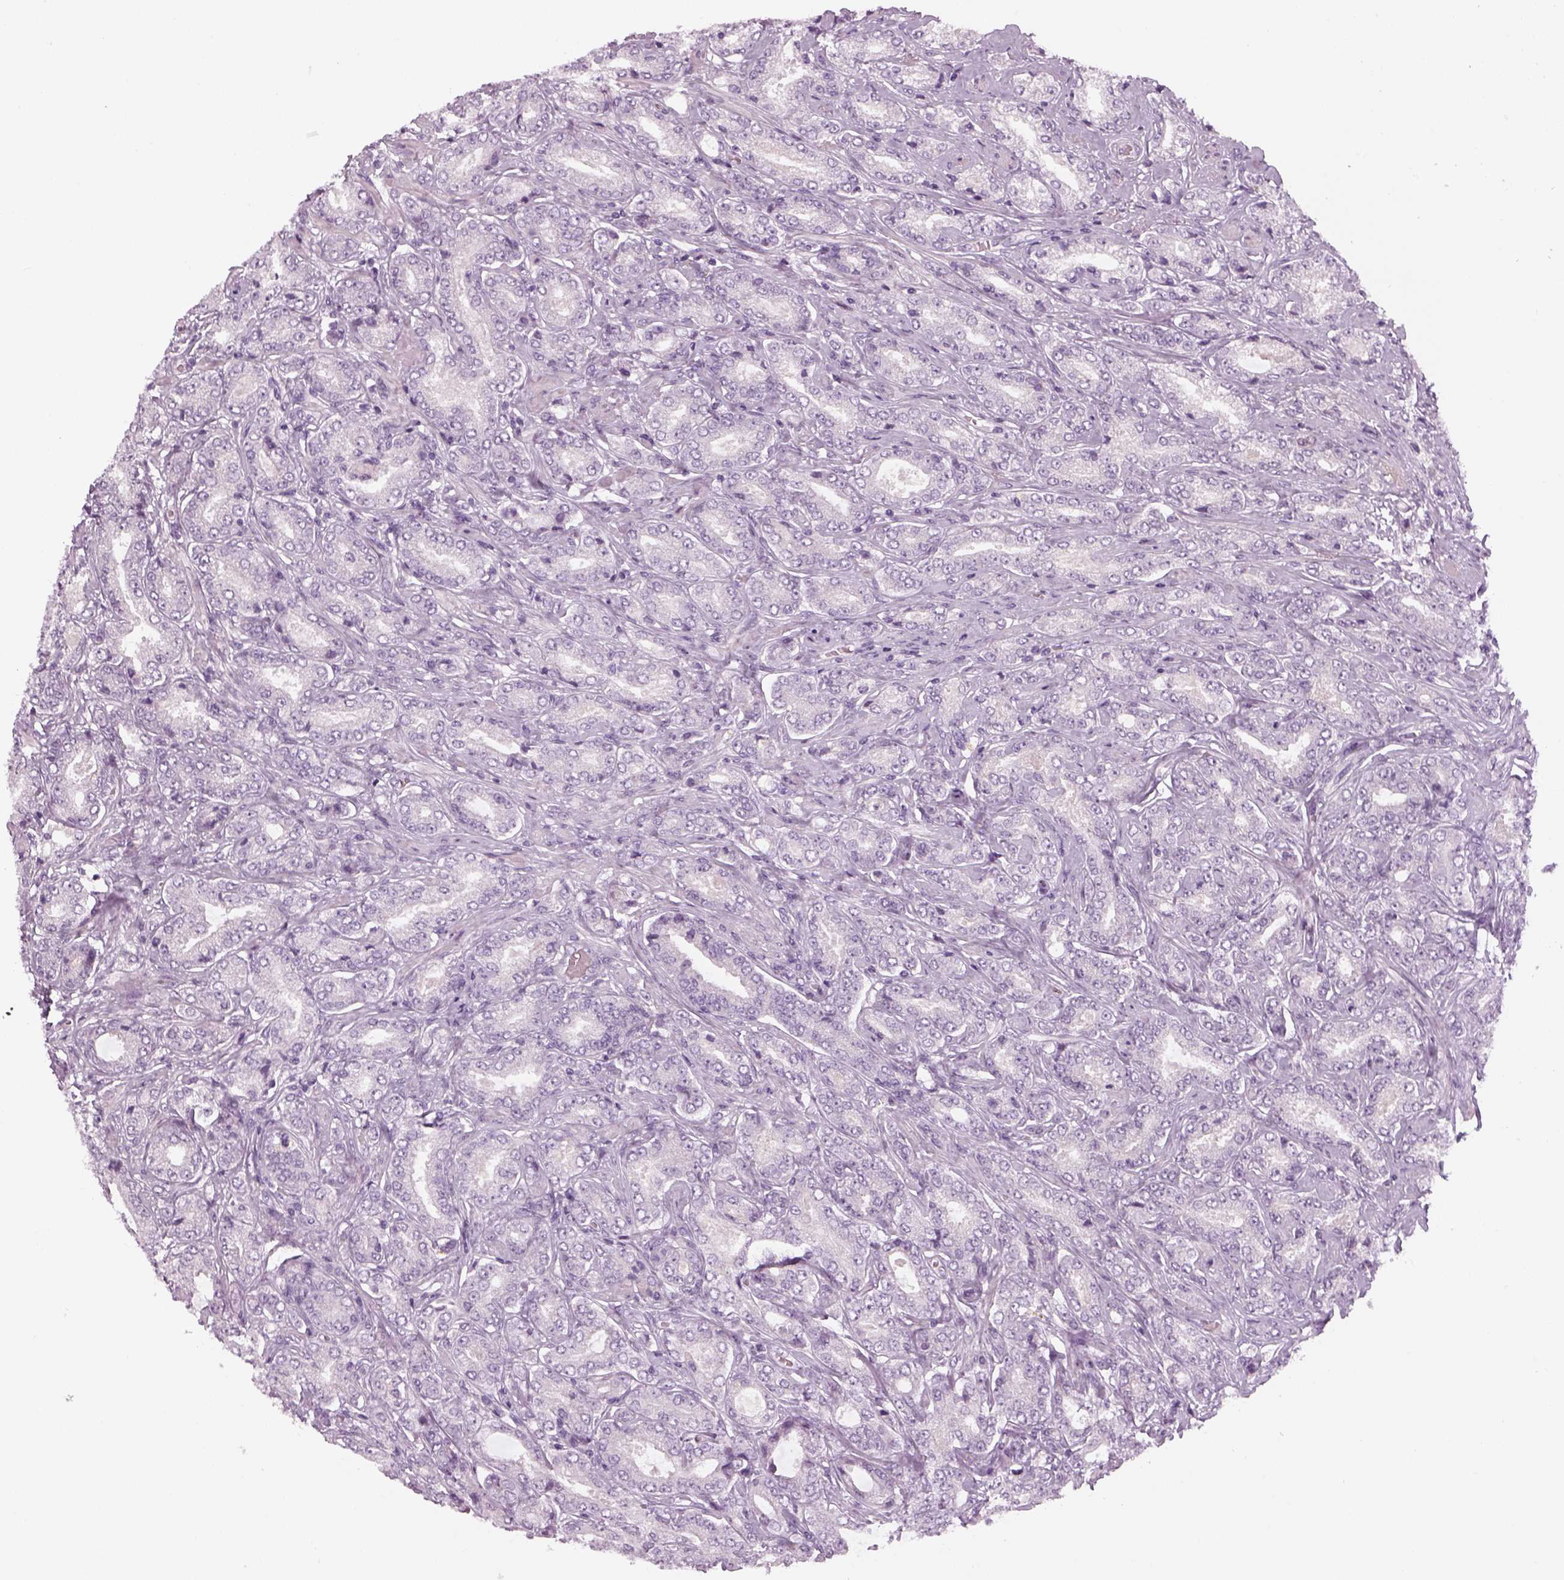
{"staining": {"intensity": "negative", "quantity": "none", "location": "none"}, "tissue": "prostate cancer", "cell_type": "Tumor cells", "image_type": "cancer", "snomed": [{"axis": "morphology", "description": "Adenocarcinoma, NOS"}, {"axis": "topography", "description": "Prostate"}], "caption": "There is no significant positivity in tumor cells of prostate cancer (adenocarcinoma).", "gene": "LRRIQ3", "patient": {"sex": "male", "age": 64}}